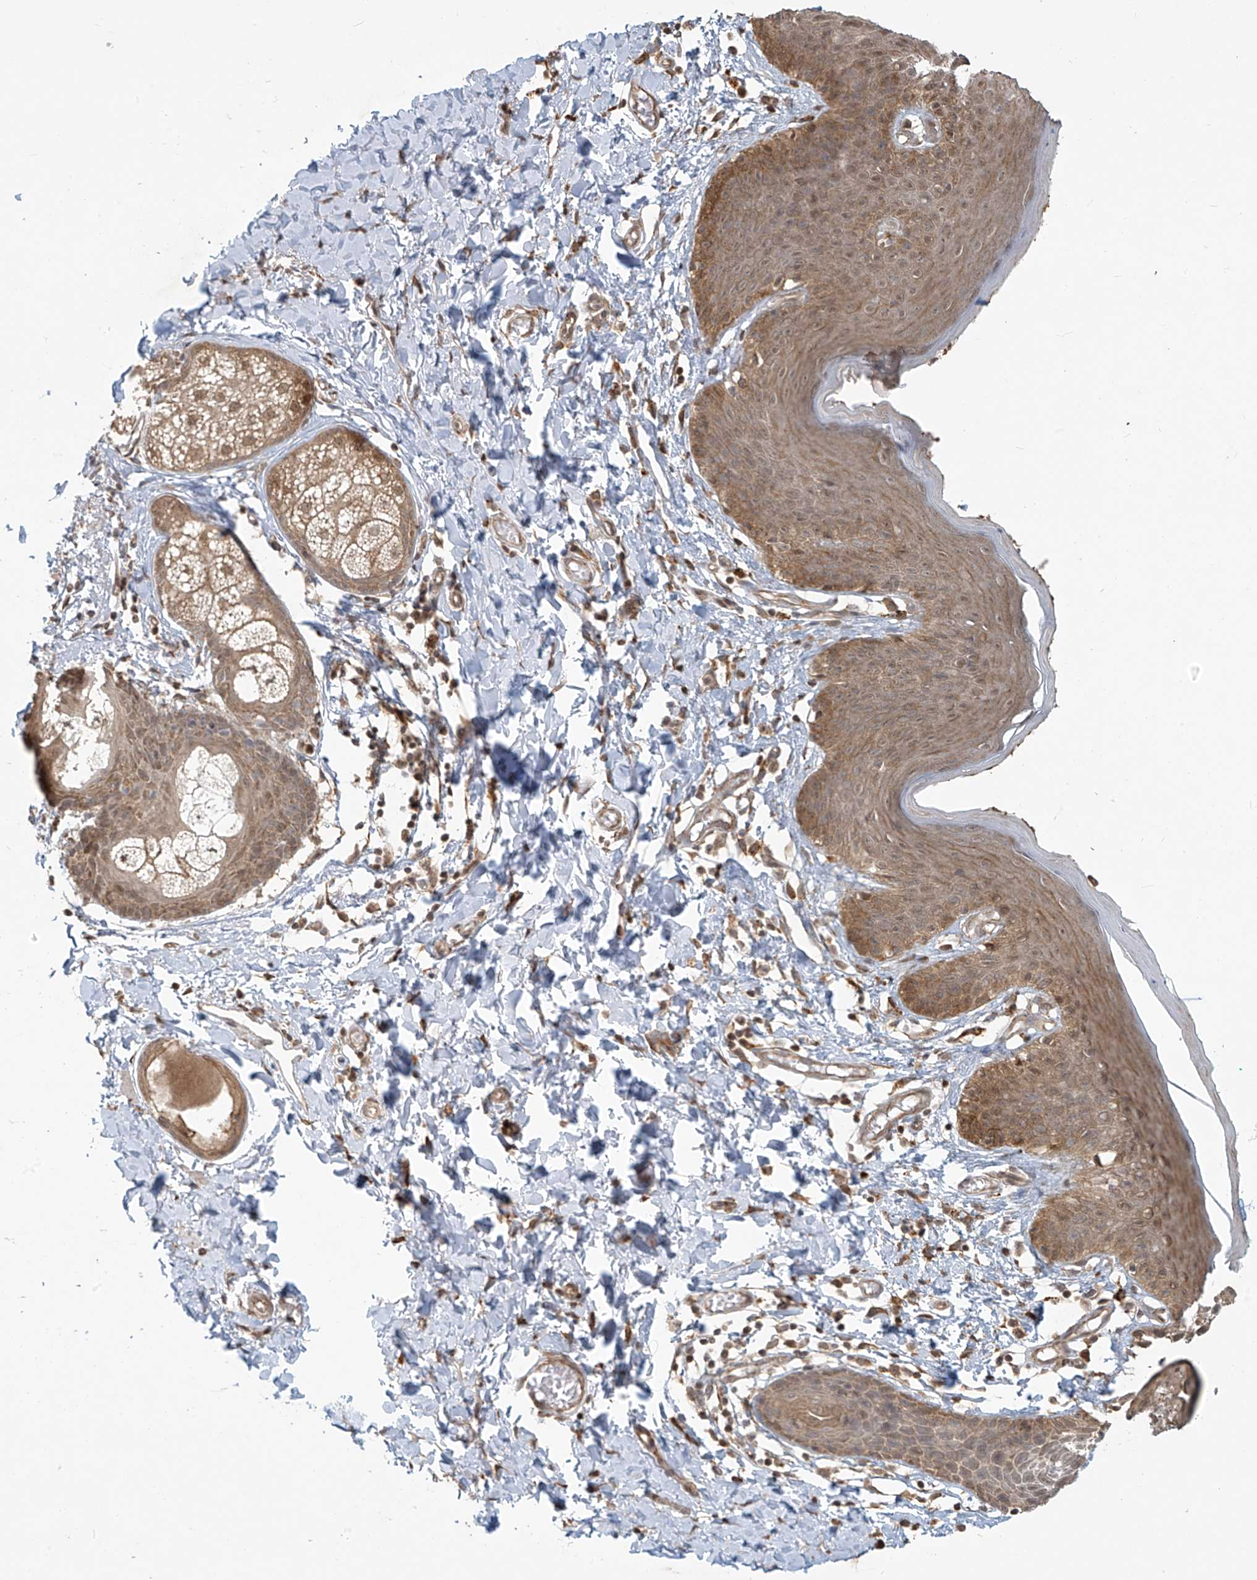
{"staining": {"intensity": "moderate", "quantity": "25%-75%", "location": "cytoplasmic/membranous,nuclear"}, "tissue": "skin", "cell_type": "Epidermal cells", "image_type": "normal", "snomed": [{"axis": "morphology", "description": "Normal tissue, NOS"}, {"axis": "topography", "description": "Vulva"}], "caption": "Brown immunohistochemical staining in normal human skin exhibits moderate cytoplasmic/membranous,nuclear positivity in about 25%-75% of epidermal cells. The staining is performed using DAB (3,3'-diaminobenzidine) brown chromogen to label protein expression. The nuclei are counter-stained blue using hematoxylin.", "gene": "PLEKHM3", "patient": {"sex": "female", "age": 66}}